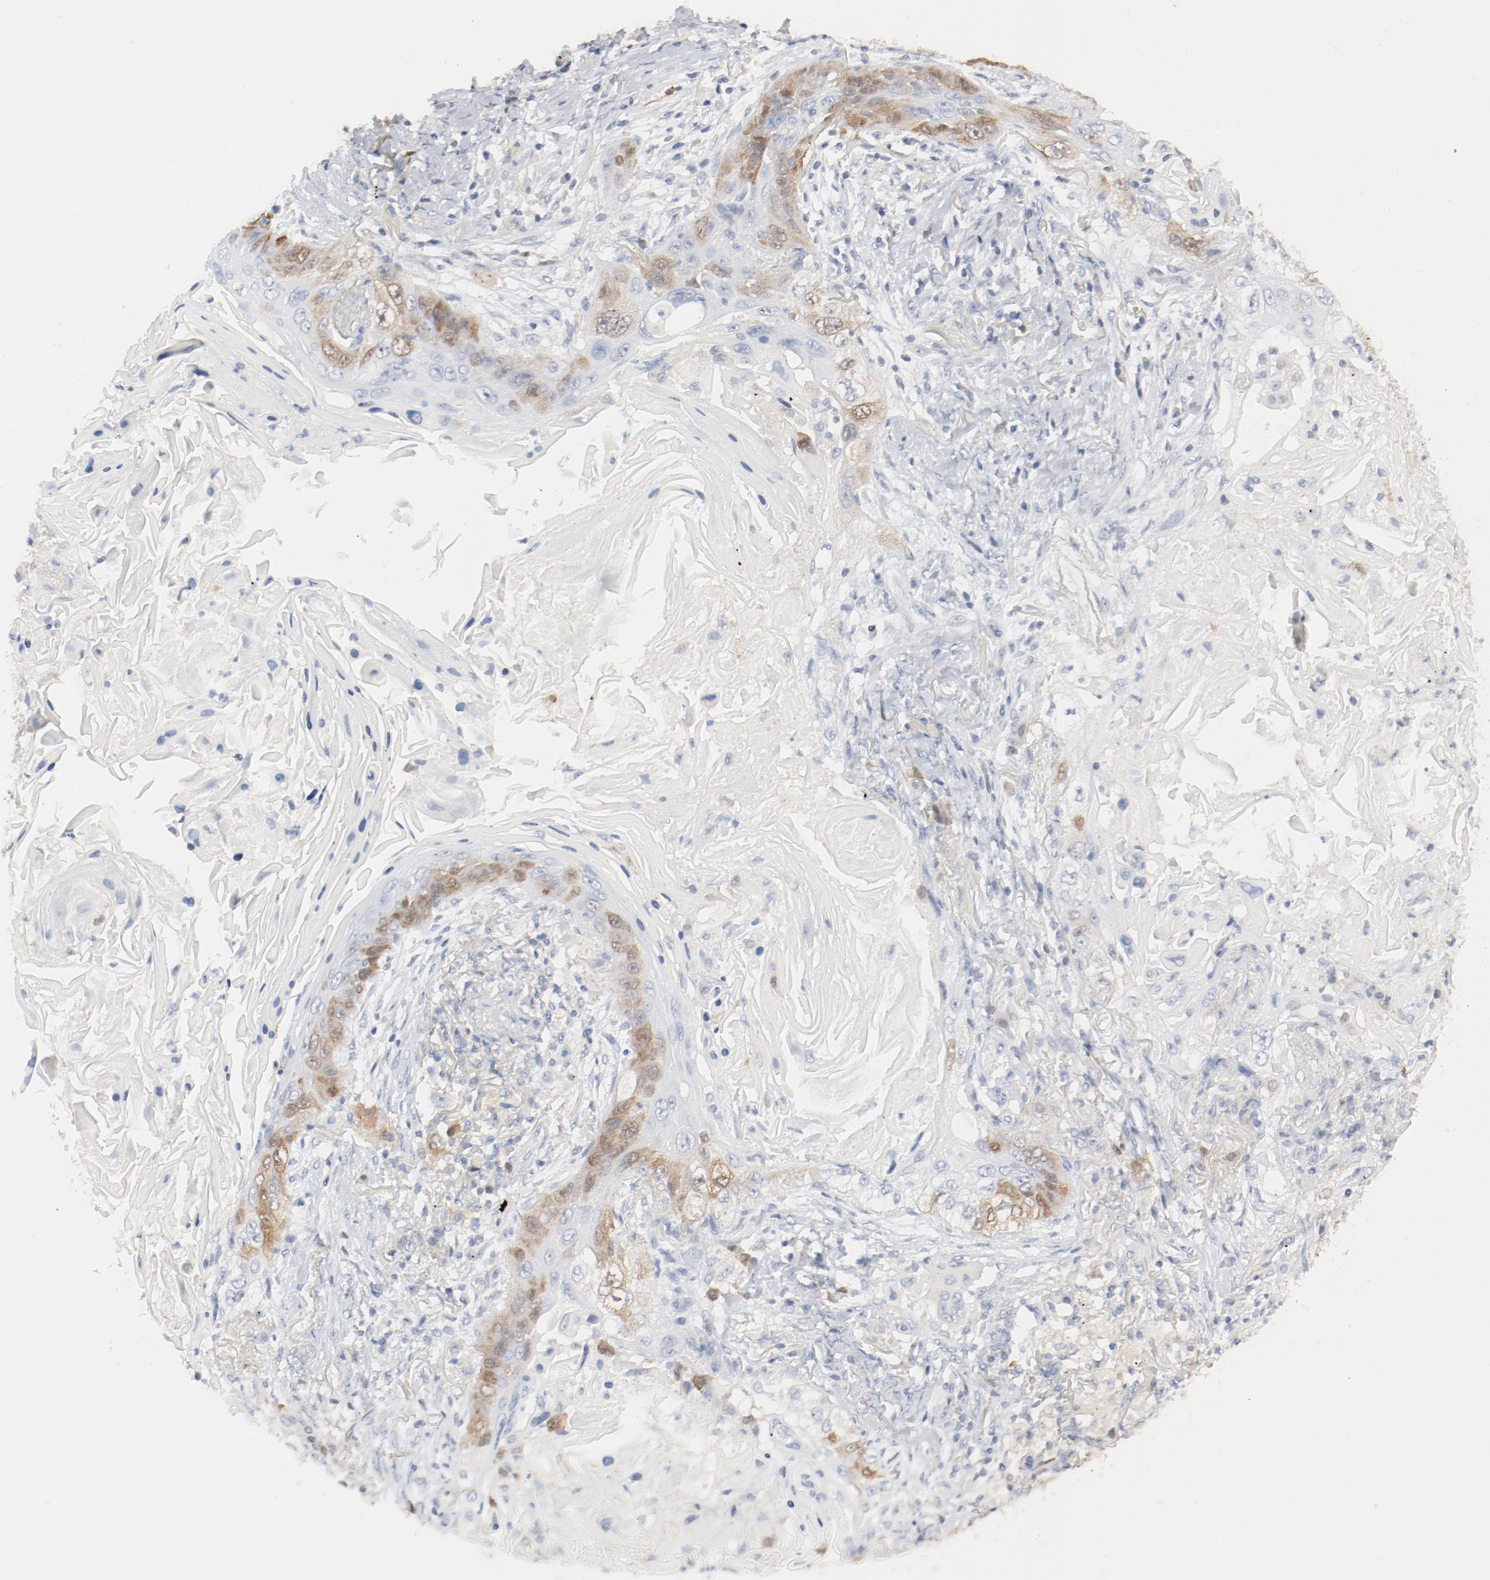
{"staining": {"intensity": "moderate", "quantity": "25%-75%", "location": "cytoplasmic/membranous"}, "tissue": "lung cancer", "cell_type": "Tumor cells", "image_type": "cancer", "snomed": [{"axis": "morphology", "description": "Squamous cell carcinoma, NOS"}, {"axis": "topography", "description": "Lung"}], "caption": "Moderate cytoplasmic/membranous protein positivity is identified in approximately 25%-75% of tumor cells in lung cancer (squamous cell carcinoma). (Brightfield microscopy of DAB IHC at high magnification).", "gene": "CDK1", "patient": {"sex": "female", "age": 67}}